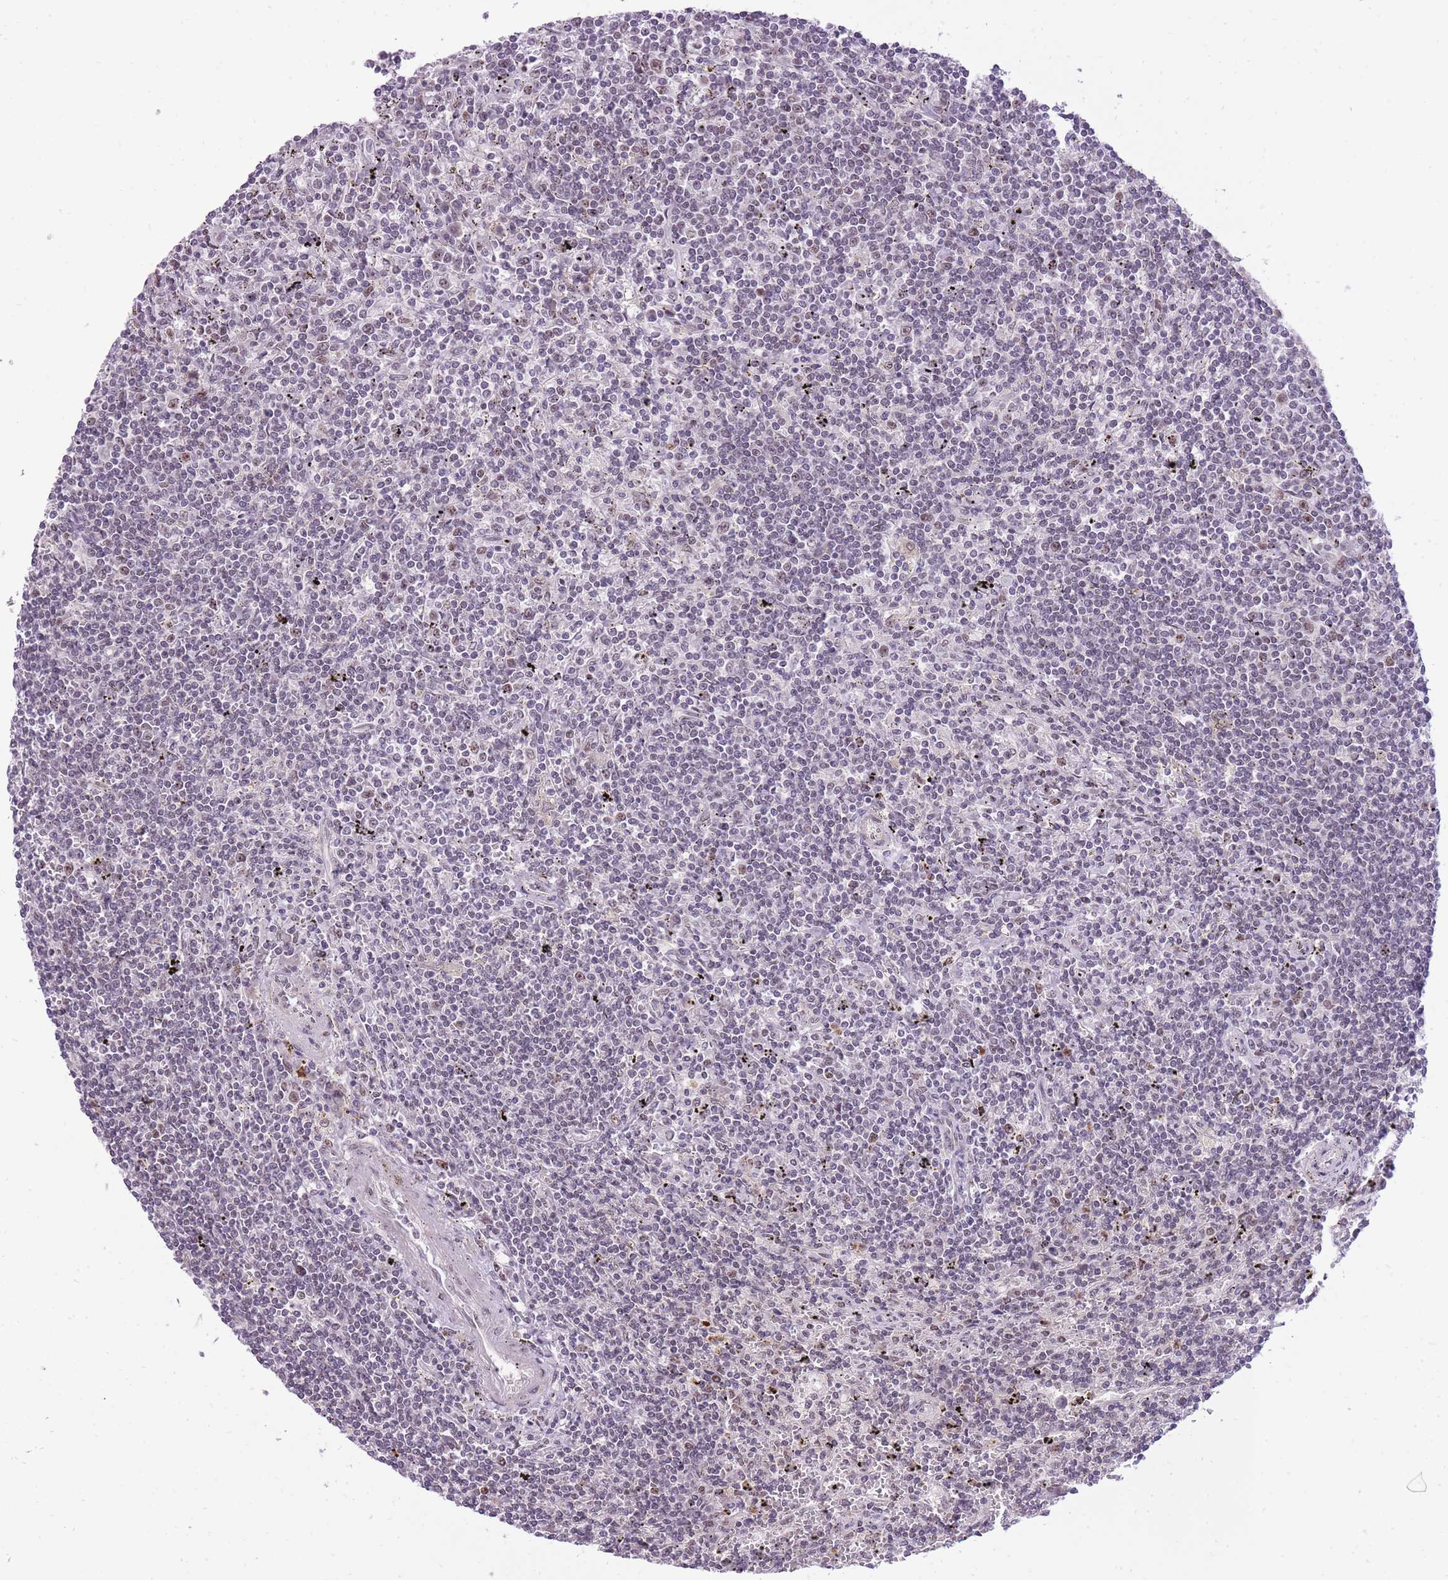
{"staining": {"intensity": "negative", "quantity": "none", "location": "none"}, "tissue": "lymphoma", "cell_type": "Tumor cells", "image_type": "cancer", "snomed": [{"axis": "morphology", "description": "Malignant lymphoma, non-Hodgkin's type, Low grade"}, {"axis": "topography", "description": "Spleen"}], "caption": "IHC of malignant lymphoma, non-Hodgkin's type (low-grade) displays no expression in tumor cells.", "gene": "TIGD1", "patient": {"sex": "male", "age": 76}}